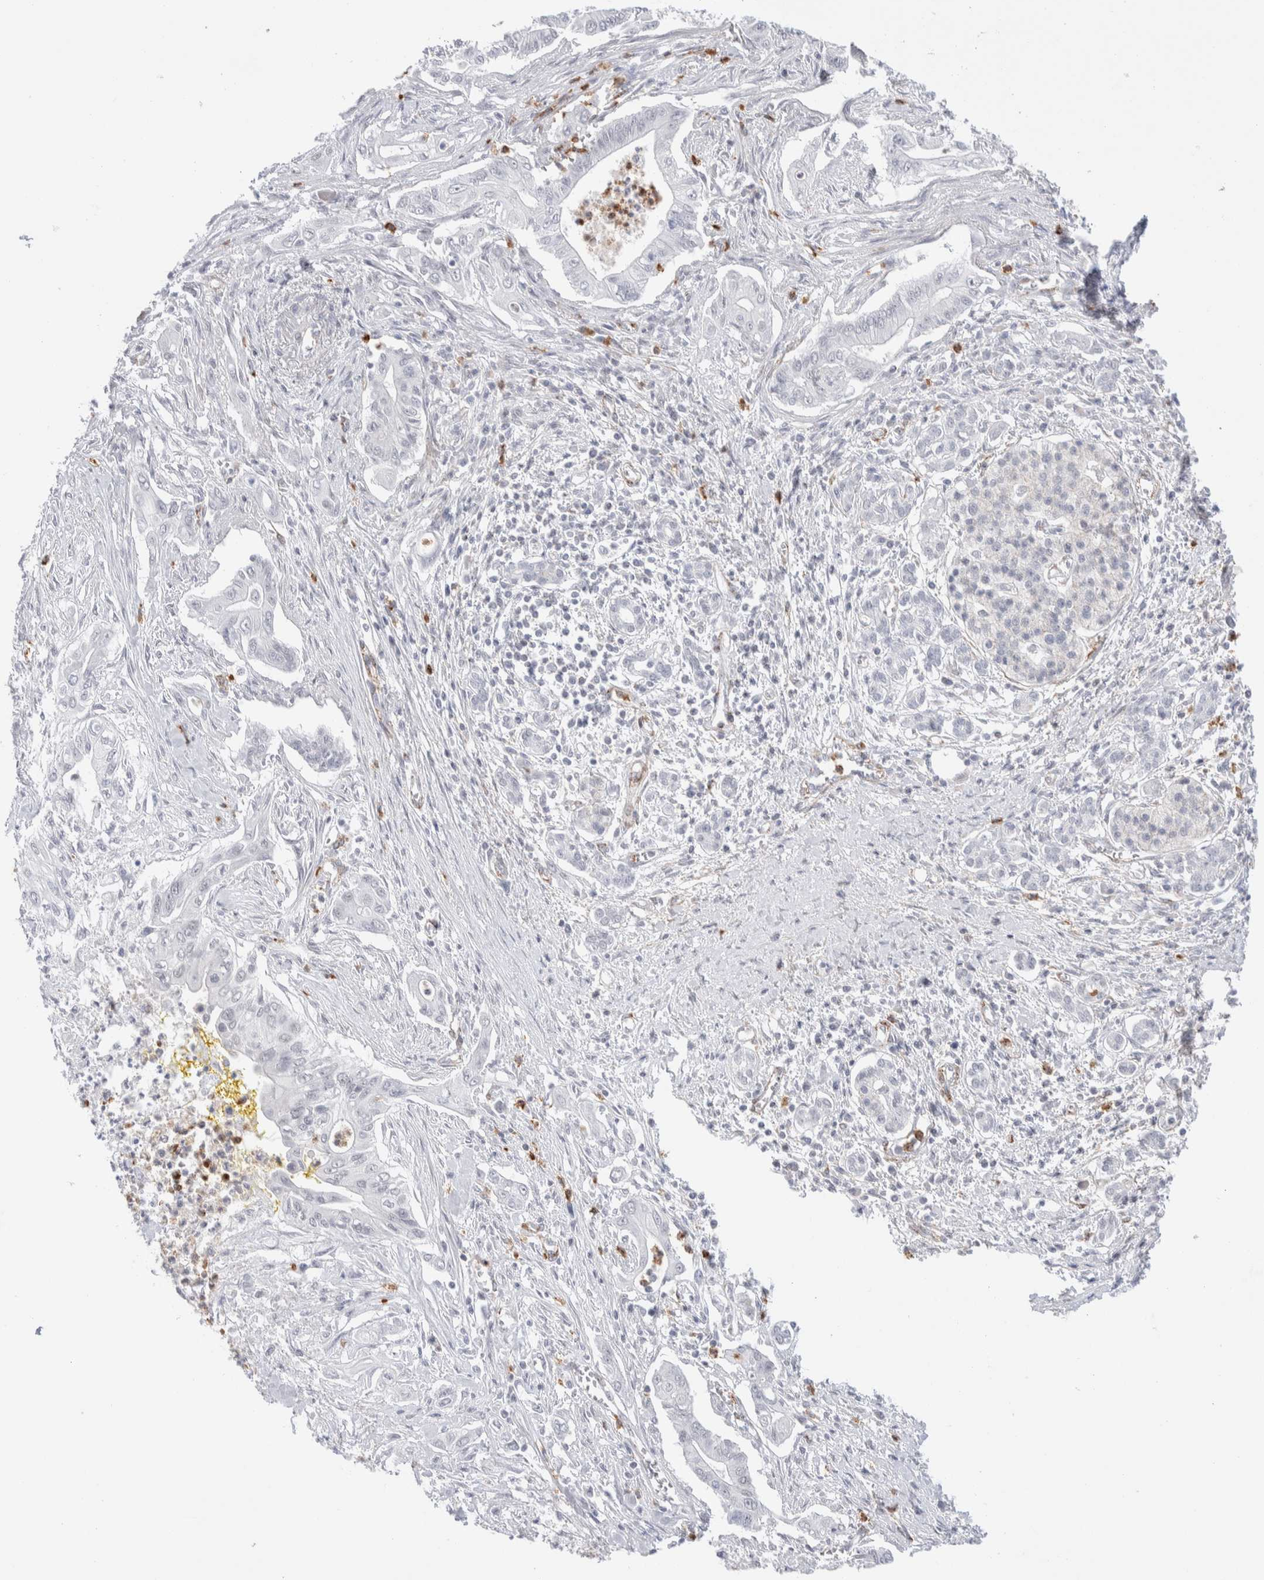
{"staining": {"intensity": "negative", "quantity": "none", "location": "none"}, "tissue": "pancreatic cancer", "cell_type": "Tumor cells", "image_type": "cancer", "snomed": [{"axis": "morphology", "description": "Adenocarcinoma, NOS"}, {"axis": "topography", "description": "Pancreas"}], "caption": "High power microscopy histopathology image of an IHC photomicrograph of pancreatic cancer (adenocarcinoma), revealing no significant positivity in tumor cells. (DAB immunohistochemistry visualized using brightfield microscopy, high magnification).", "gene": "SEPTIN4", "patient": {"sex": "male", "age": 58}}